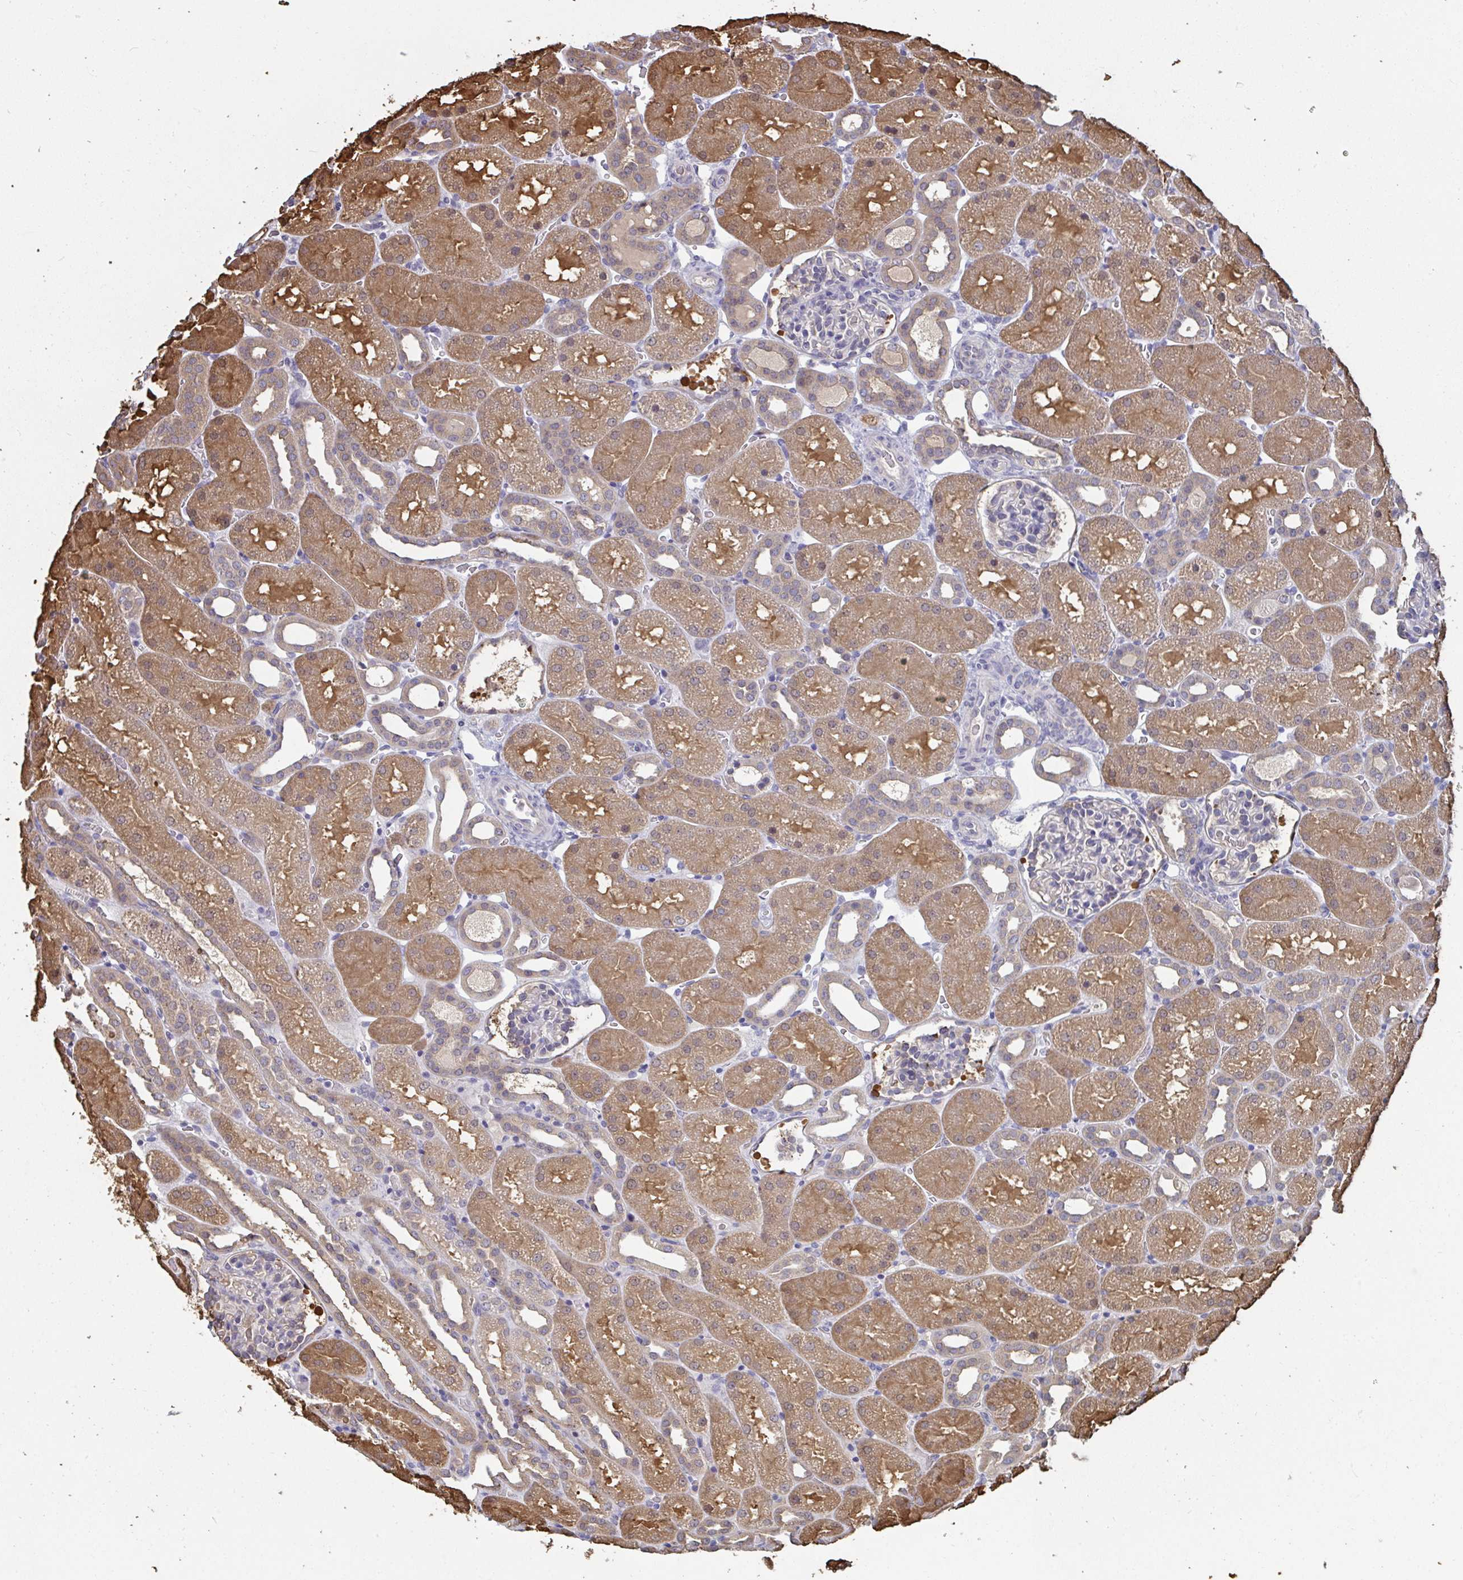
{"staining": {"intensity": "negative", "quantity": "none", "location": "none"}, "tissue": "kidney", "cell_type": "Cells in glomeruli", "image_type": "normal", "snomed": [{"axis": "morphology", "description": "Normal tissue, NOS"}, {"axis": "topography", "description": "Kidney"}], "caption": "Cells in glomeruli are negative for protein expression in unremarkable human kidney.", "gene": "TTC9C", "patient": {"sex": "male", "age": 2}}